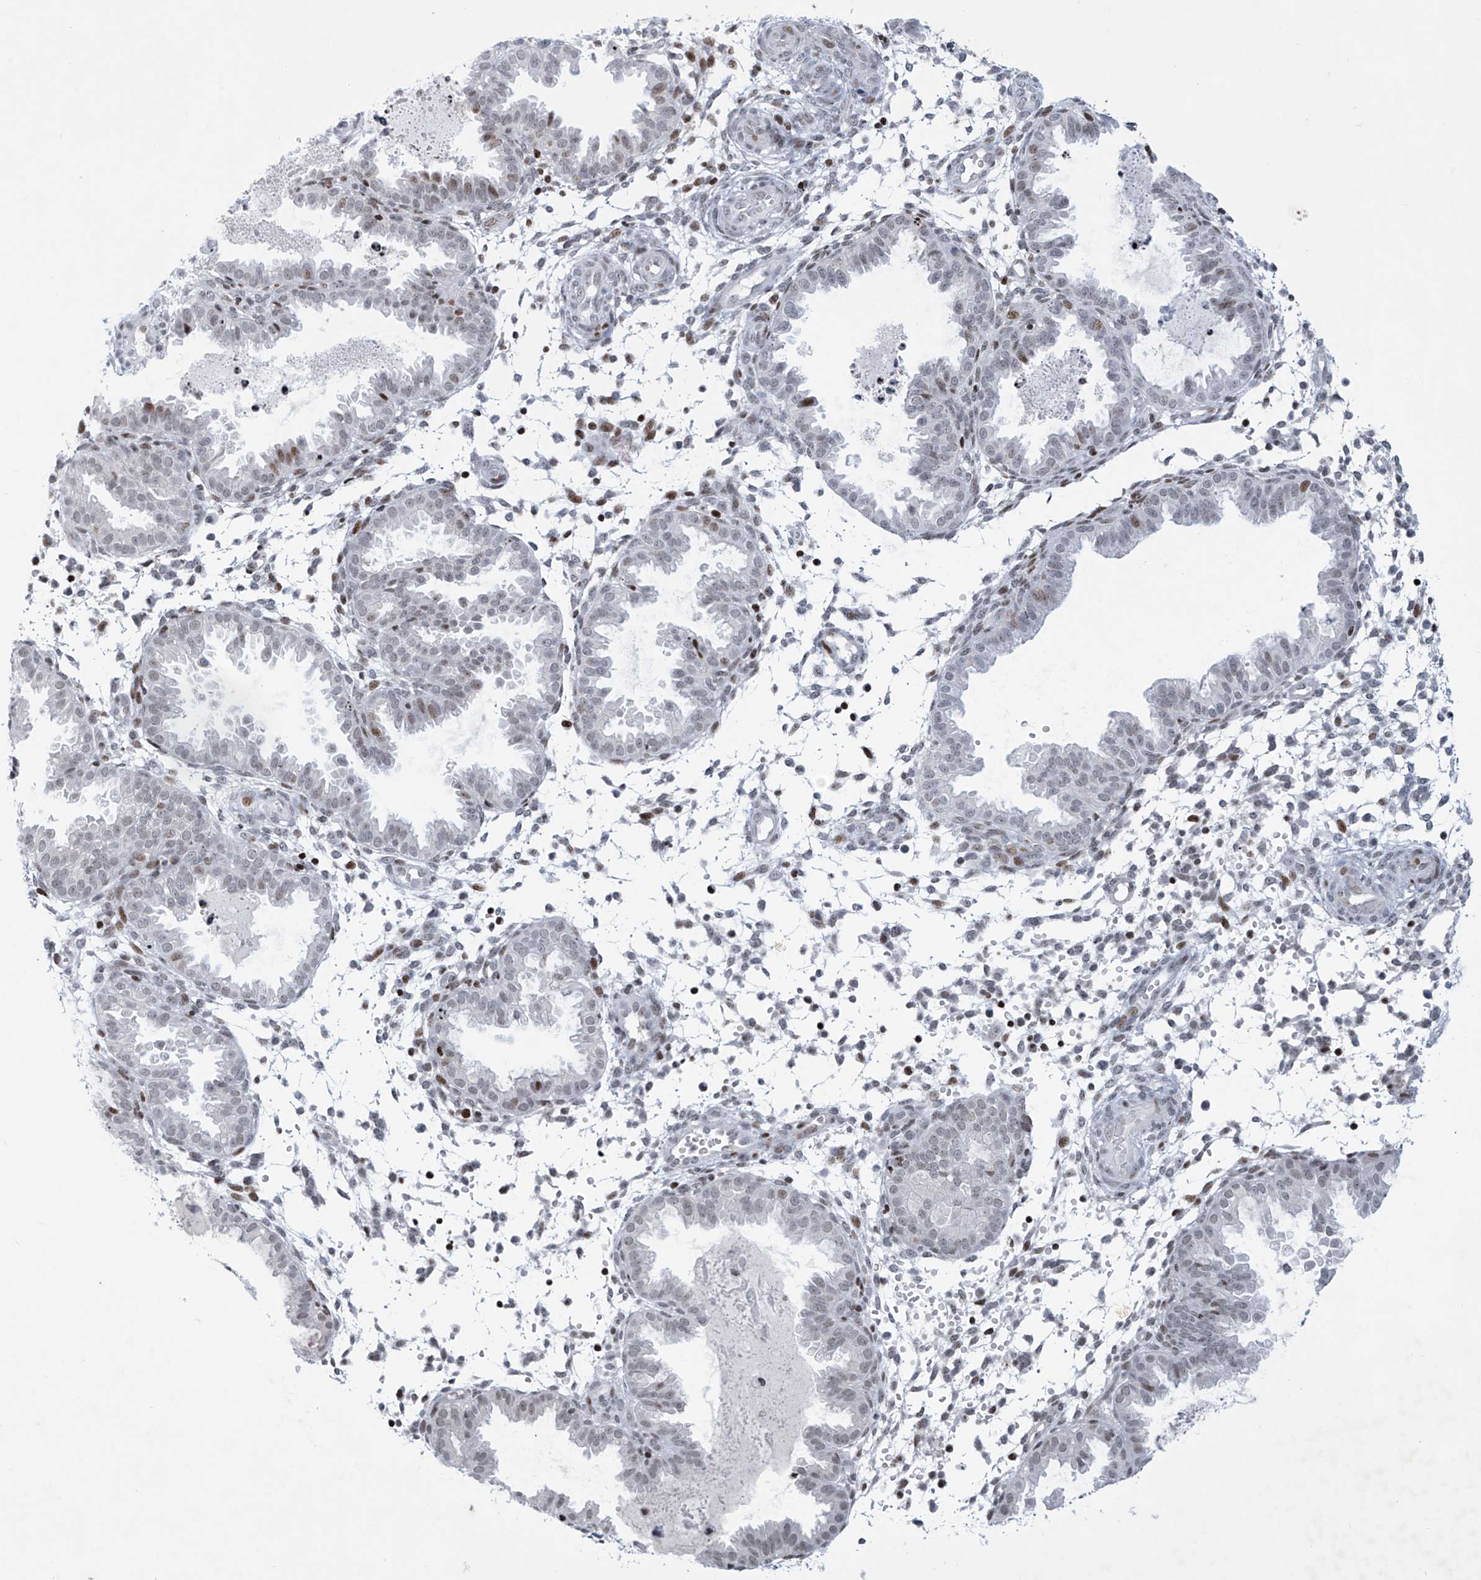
{"staining": {"intensity": "weak", "quantity": "25%-75%", "location": "nuclear"}, "tissue": "endometrium", "cell_type": "Cells in endometrial stroma", "image_type": "normal", "snomed": [{"axis": "morphology", "description": "Normal tissue, NOS"}, {"axis": "topography", "description": "Endometrium"}], "caption": "Endometrium stained with IHC shows weak nuclear expression in approximately 25%-75% of cells in endometrial stroma.", "gene": "RFX7", "patient": {"sex": "female", "age": 33}}